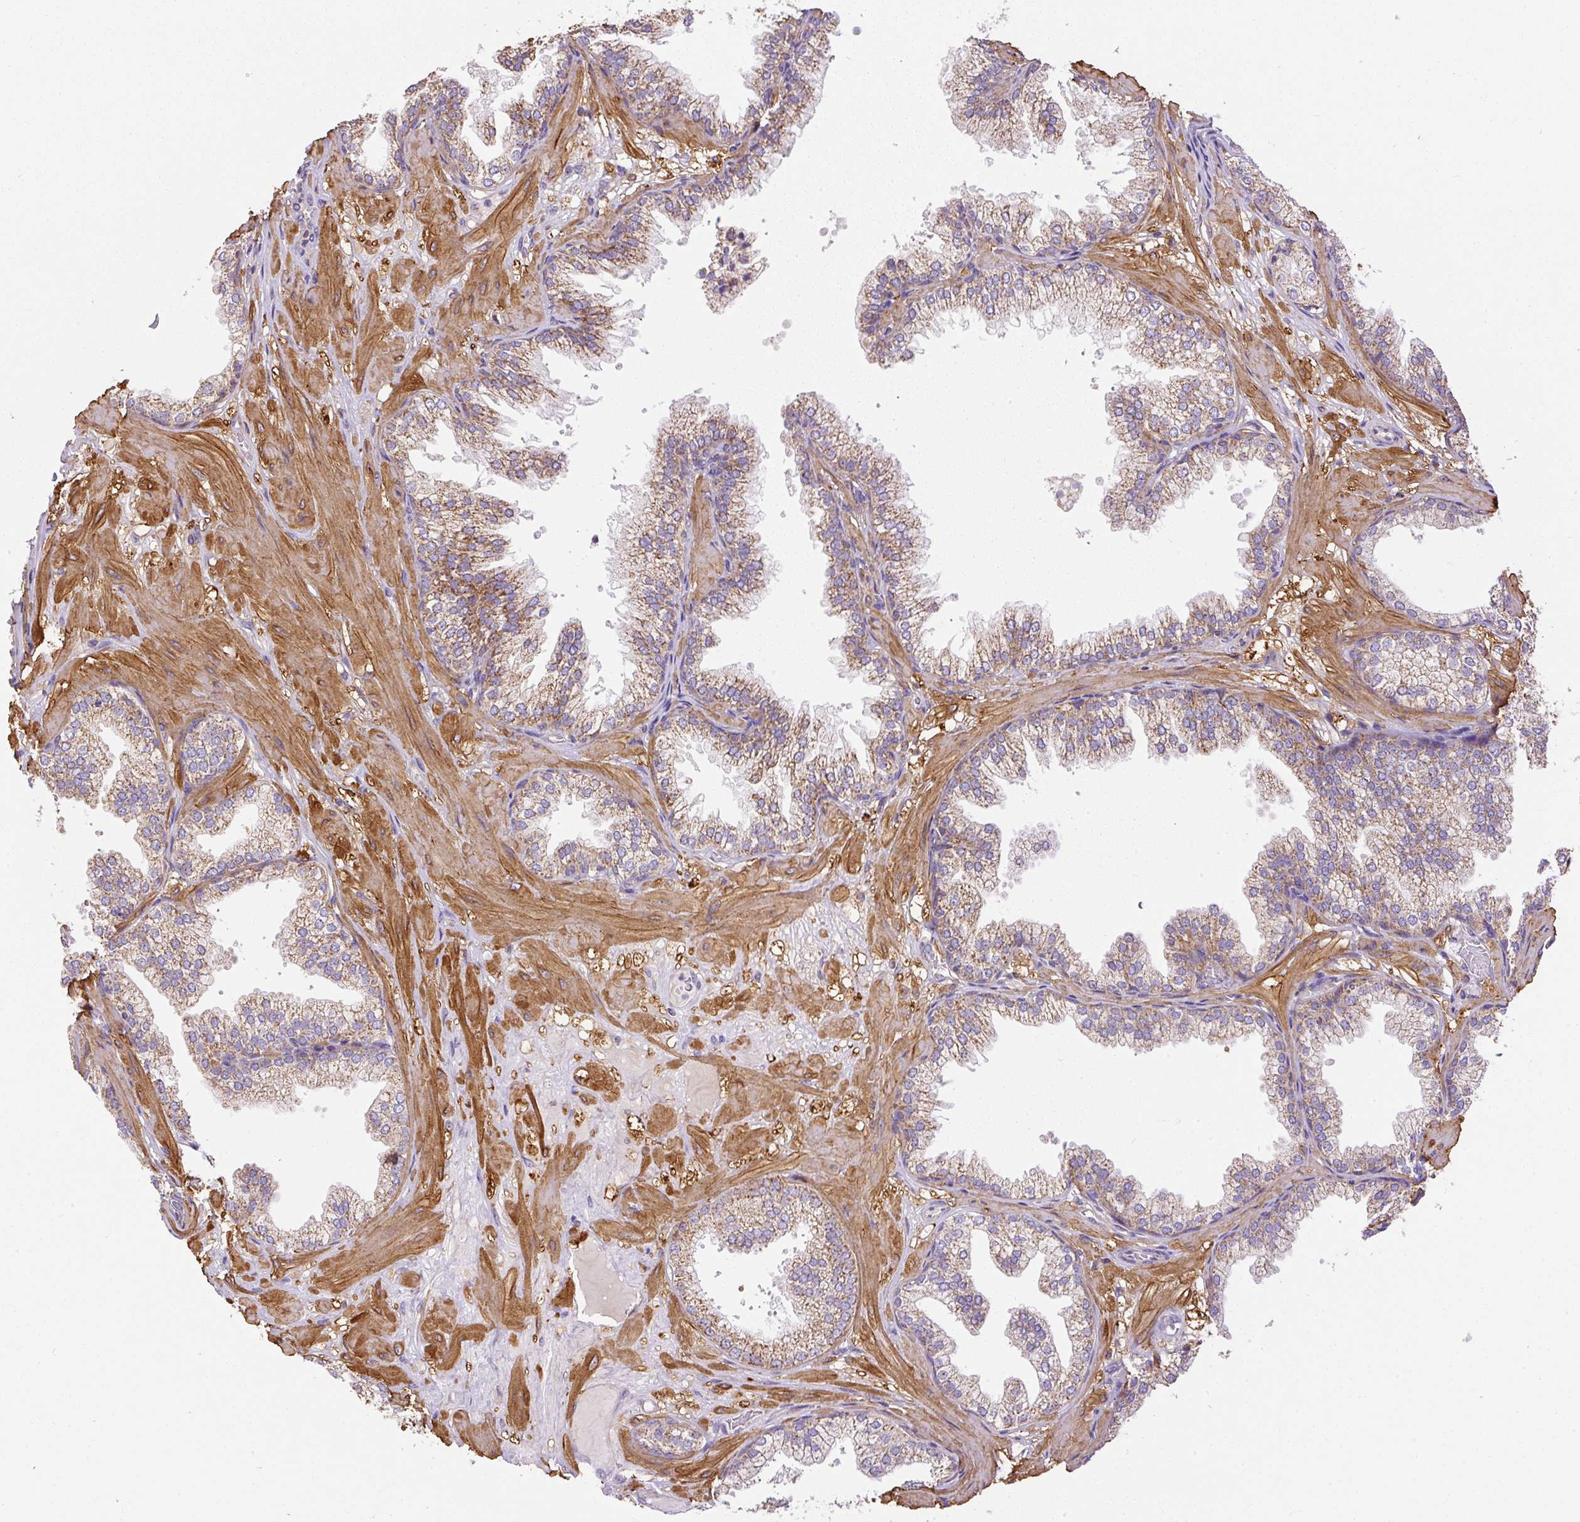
{"staining": {"intensity": "moderate", "quantity": ">75%", "location": "cytoplasmic/membranous"}, "tissue": "prostate", "cell_type": "Glandular cells", "image_type": "normal", "snomed": [{"axis": "morphology", "description": "Normal tissue, NOS"}, {"axis": "topography", "description": "Prostate"}], "caption": "This micrograph exhibits normal prostate stained with IHC to label a protein in brown. The cytoplasmic/membranous of glandular cells show moderate positivity for the protein. Nuclei are counter-stained blue.", "gene": "NDUFAF2", "patient": {"sex": "male", "age": 37}}